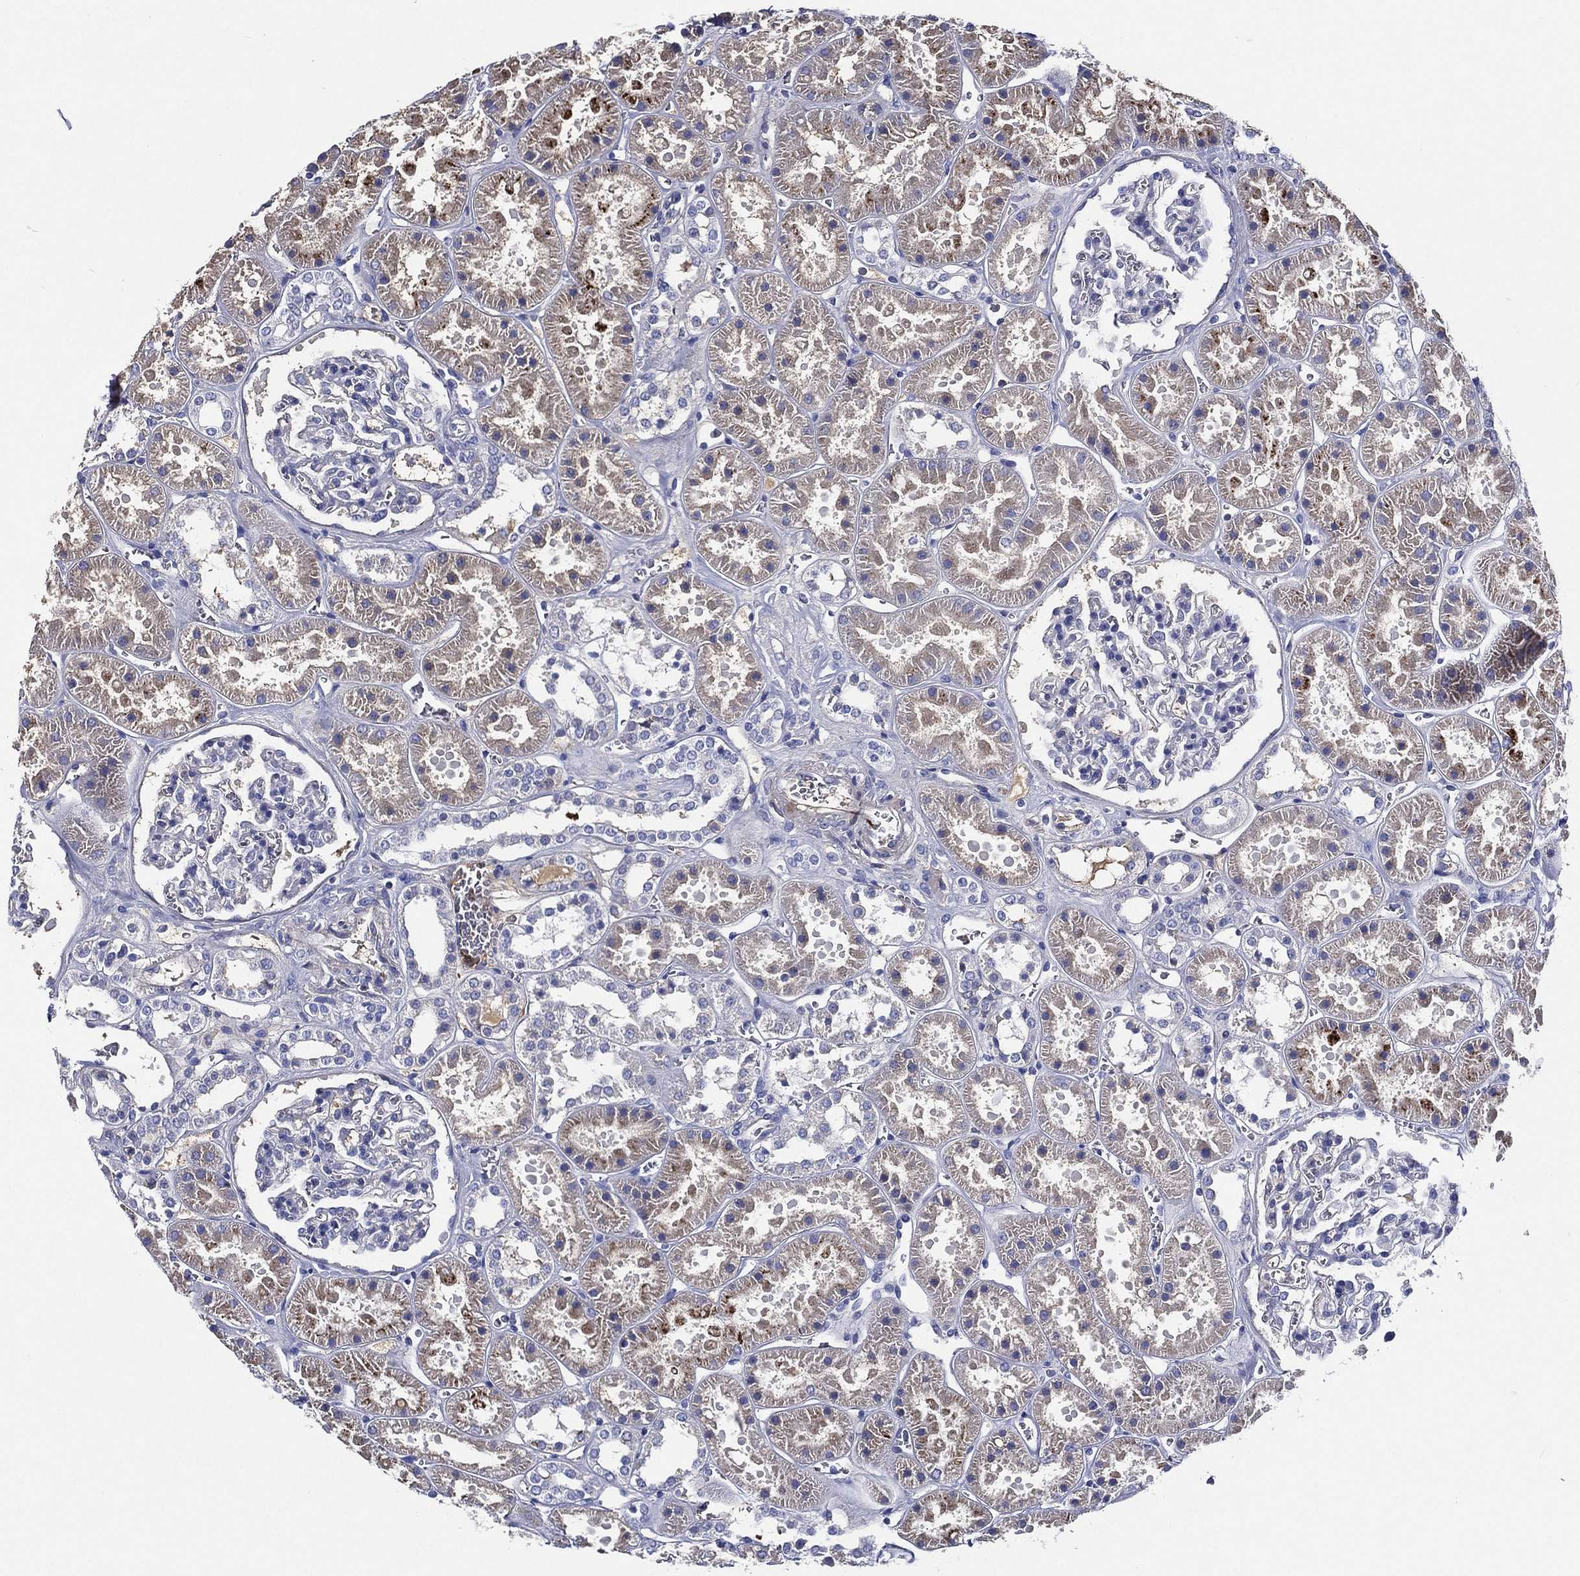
{"staining": {"intensity": "negative", "quantity": "none", "location": "none"}, "tissue": "kidney", "cell_type": "Cells in glomeruli", "image_type": "normal", "snomed": [{"axis": "morphology", "description": "Normal tissue, NOS"}, {"axis": "topography", "description": "Kidney"}], "caption": "Cells in glomeruli show no significant staining in unremarkable kidney.", "gene": "TMPRSS11D", "patient": {"sex": "female", "age": 41}}